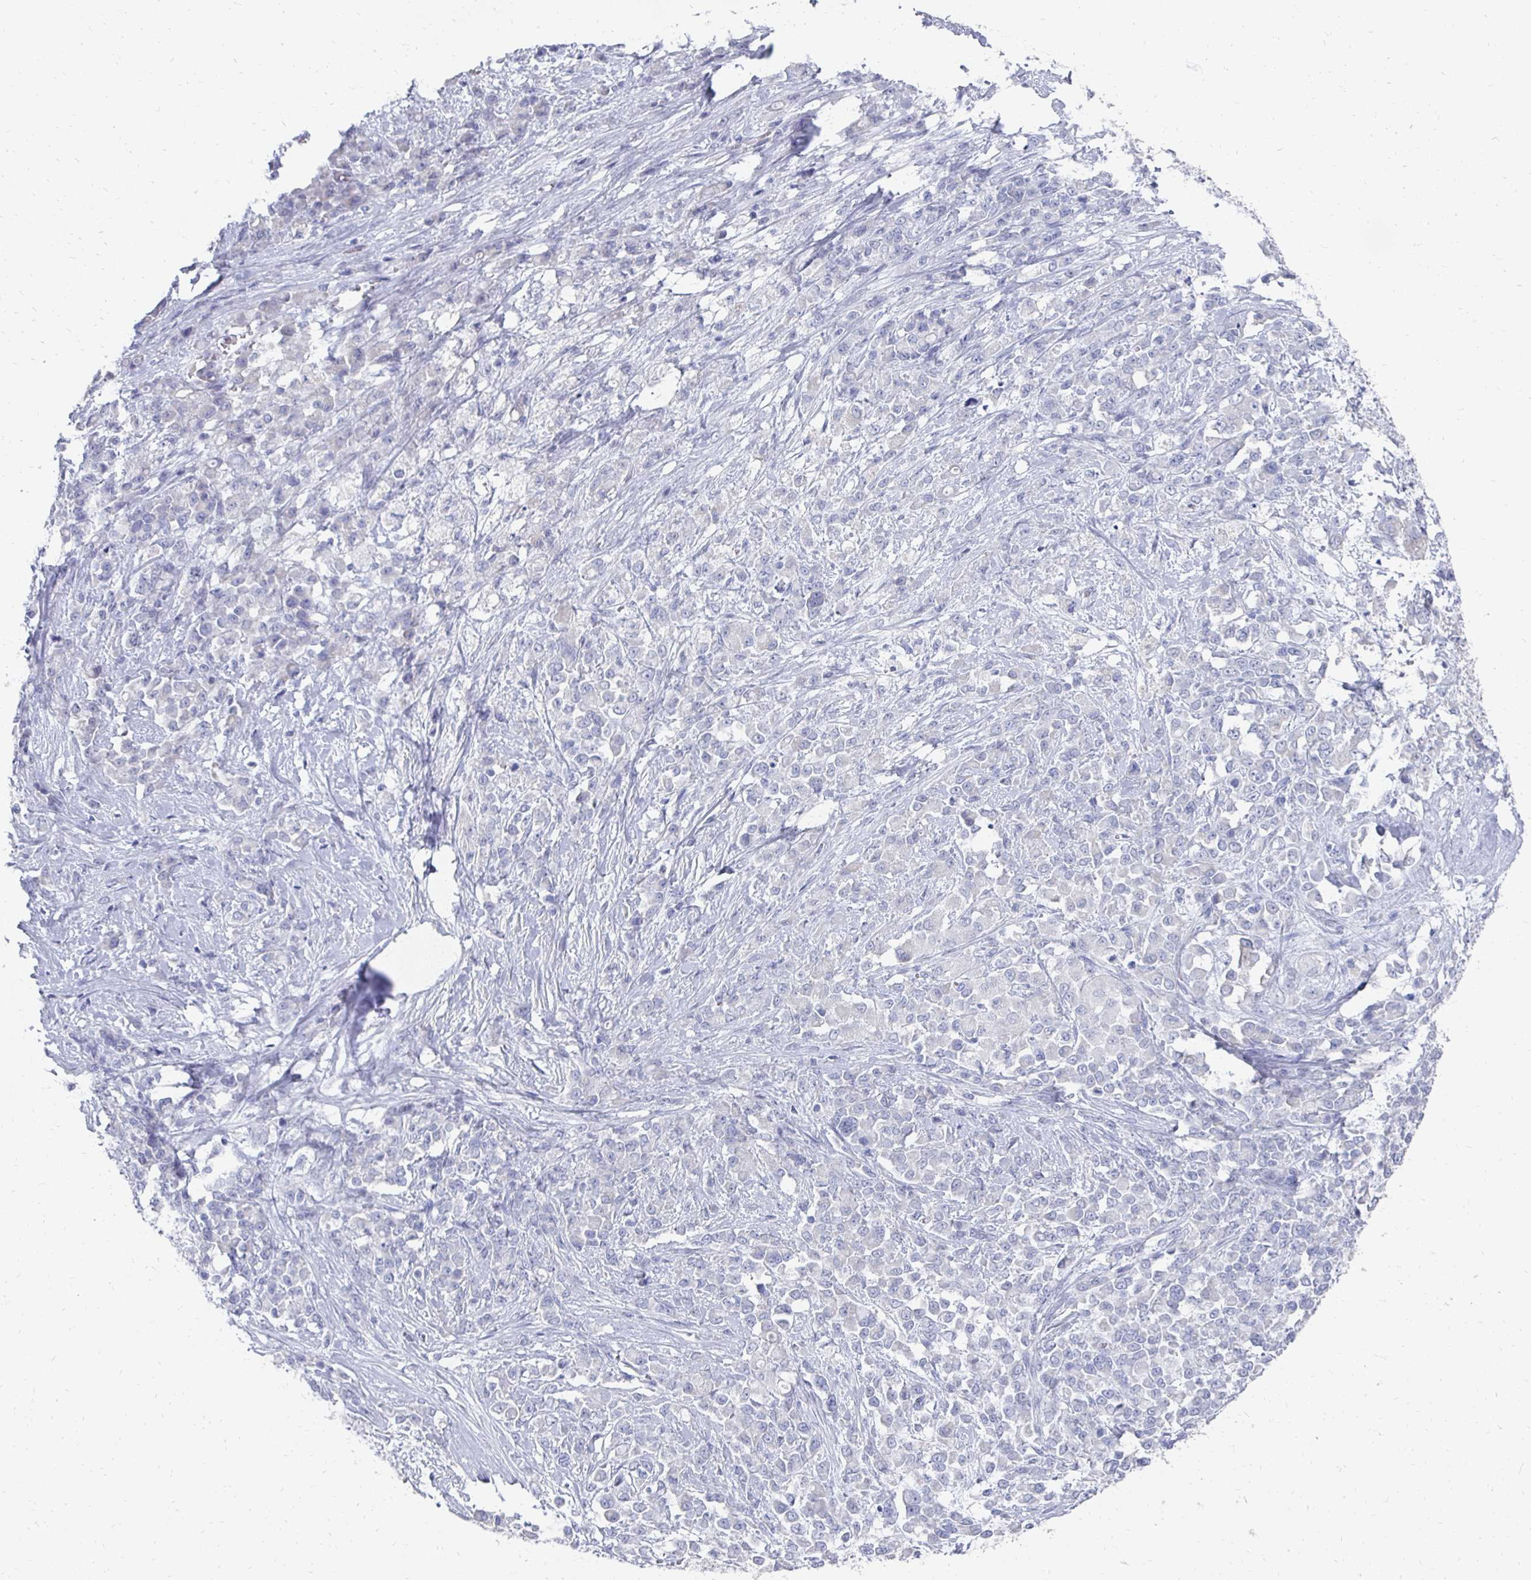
{"staining": {"intensity": "negative", "quantity": "none", "location": "none"}, "tissue": "stomach cancer", "cell_type": "Tumor cells", "image_type": "cancer", "snomed": [{"axis": "morphology", "description": "Adenocarcinoma, NOS"}, {"axis": "topography", "description": "Stomach"}], "caption": "Tumor cells show no significant protein staining in adenocarcinoma (stomach).", "gene": "SYCP3", "patient": {"sex": "female", "age": 76}}